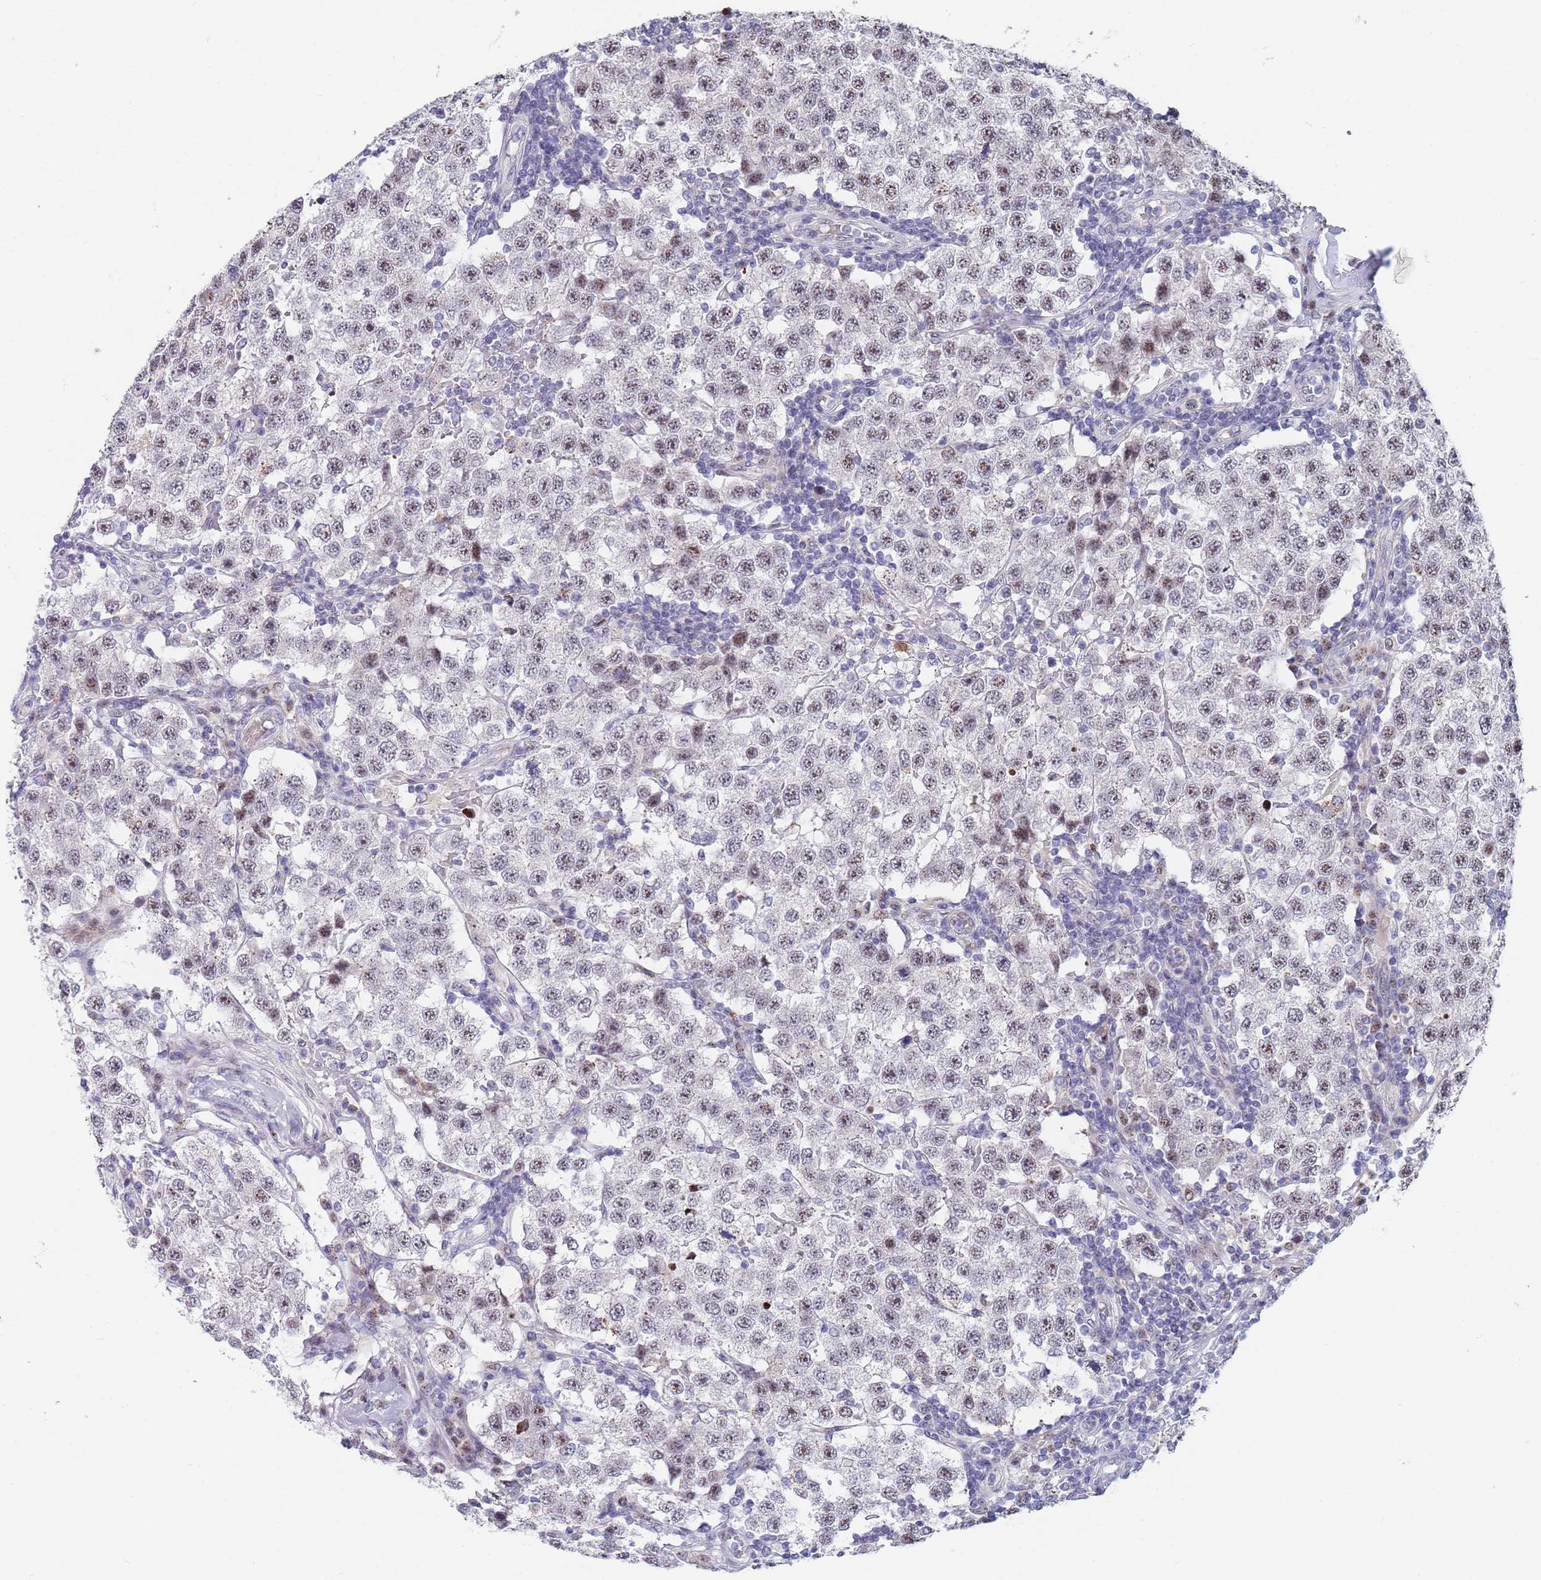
{"staining": {"intensity": "moderate", "quantity": "25%-75%", "location": "nuclear"}, "tissue": "testis cancer", "cell_type": "Tumor cells", "image_type": "cancer", "snomed": [{"axis": "morphology", "description": "Seminoma, NOS"}, {"axis": "topography", "description": "Testis"}], "caption": "Brown immunohistochemical staining in human testis cancer (seminoma) displays moderate nuclear expression in approximately 25%-75% of tumor cells.", "gene": "PLCL2", "patient": {"sex": "male", "age": 34}}